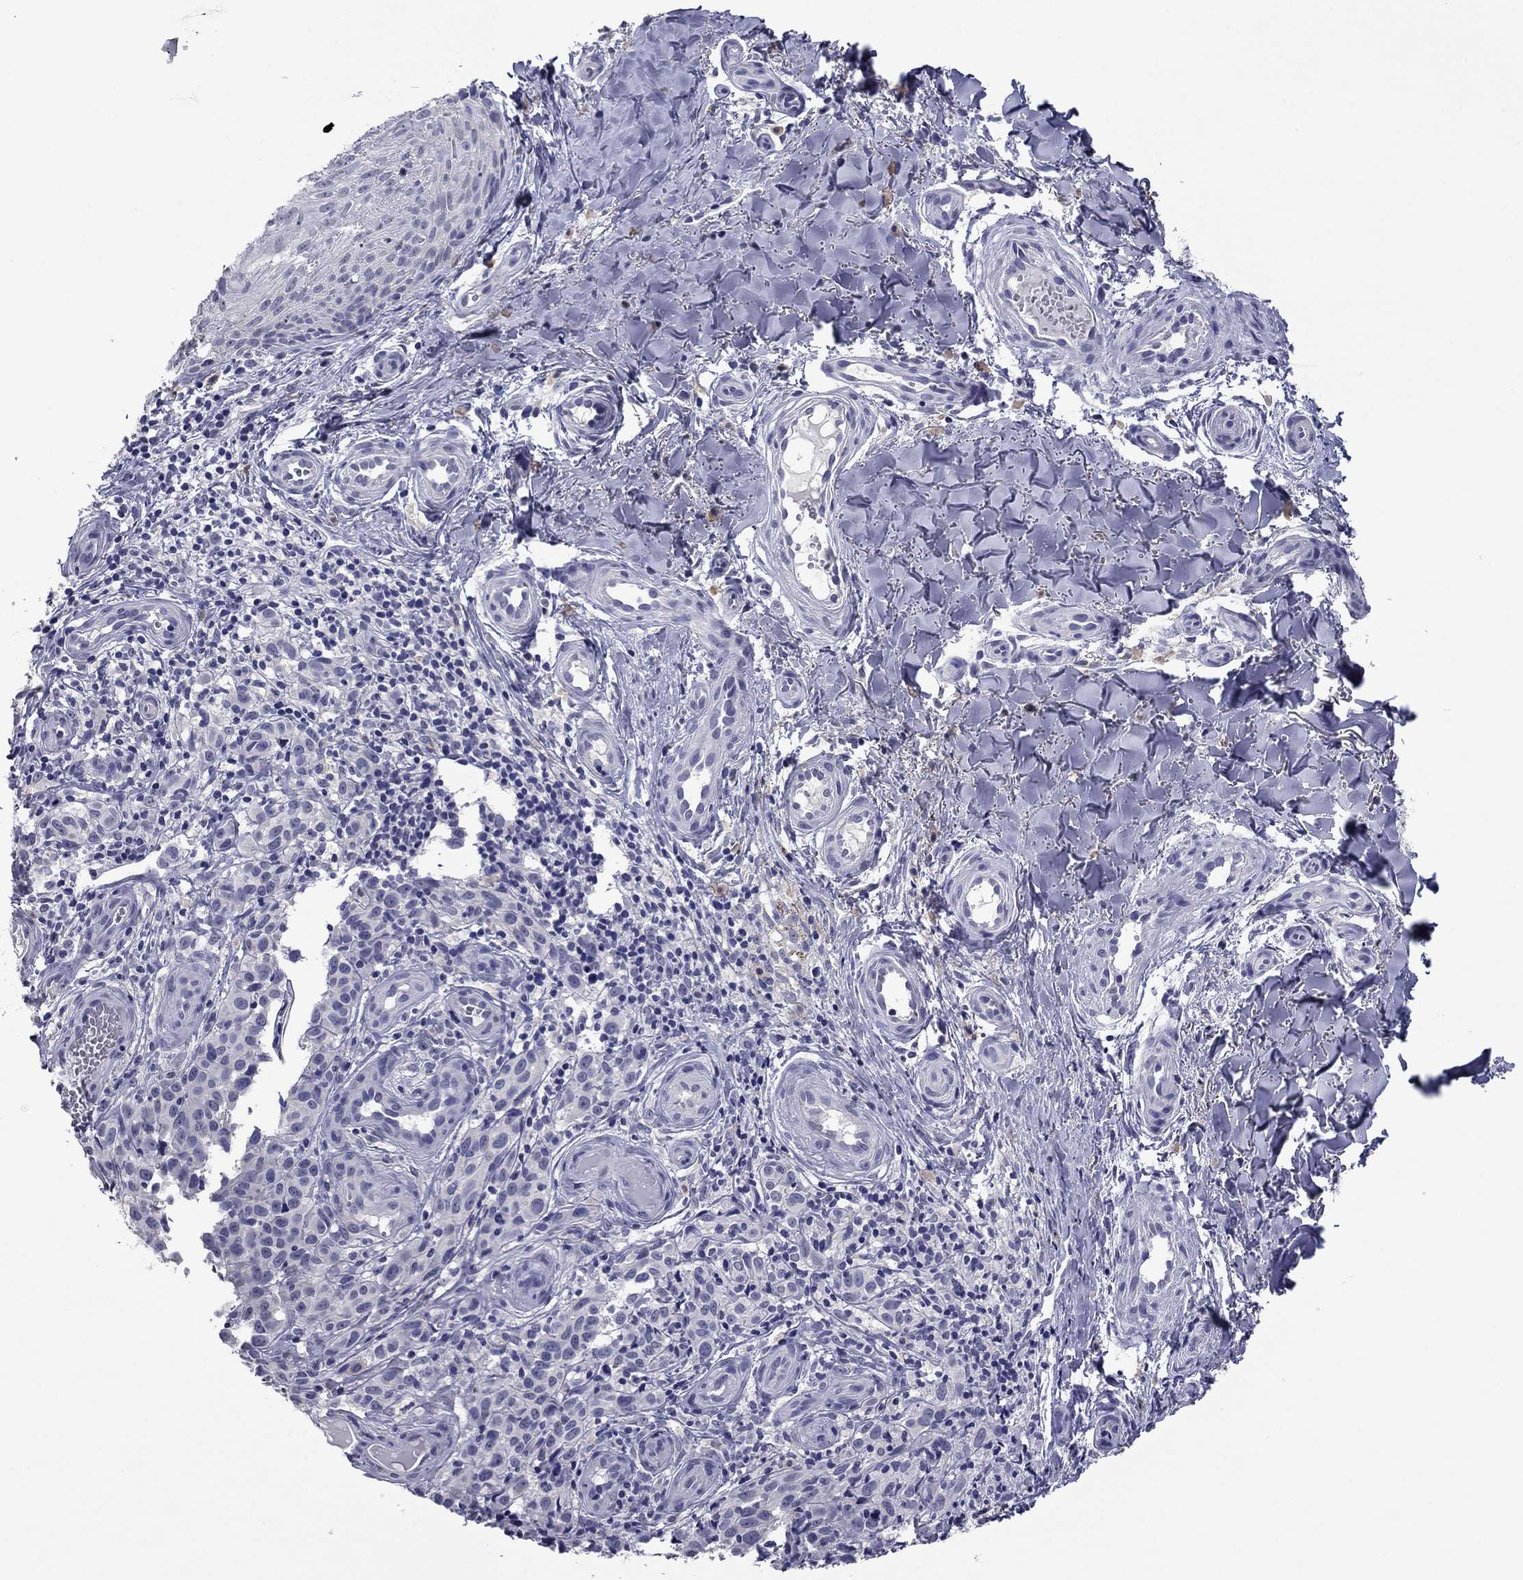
{"staining": {"intensity": "negative", "quantity": "none", "location": "none"}, "tissue": "melanoma", "cell_type": "Tumor cells", "image_type": "cancer", "snomed": [{"axis": "morphology", "description": "Malignant melanoma, NOS"}, {"axis": "topography", "description": "Skin"}], "caption": "A histopathology image of melanoma stained for a protein reveals no brown staining in tumor cells. The staining is performed using DAB brown chromogen with nuclei counter-stained in using hematoxylin.", "gene": "HAO1", "patient": {"sex": "female", "age": 53}}